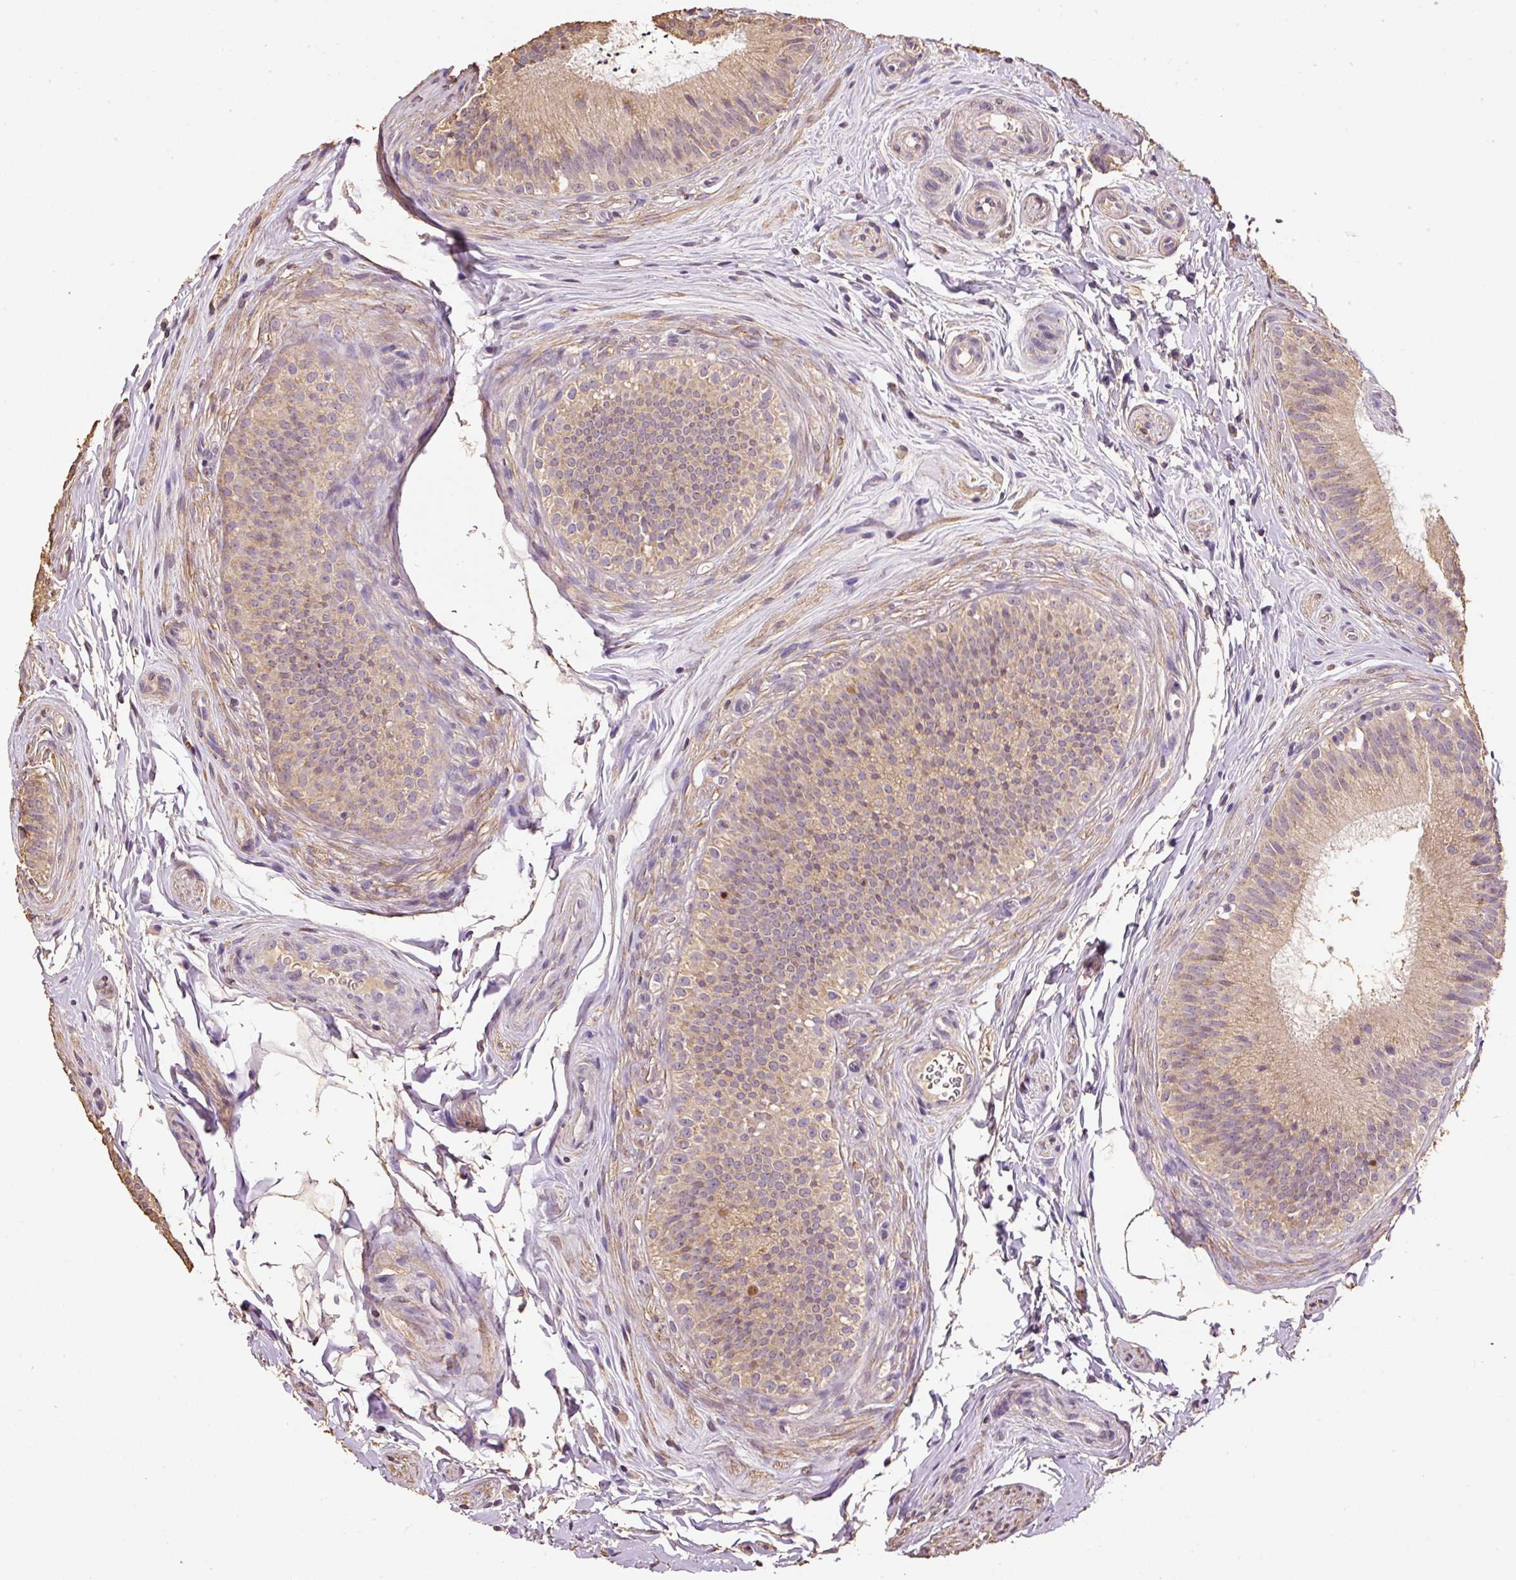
{"staining": {"intensity": "weak", "quantity": ">75%", "location": "cytoplasmic/membranous"}, "tissue": "epididymis", "cell_type": "Glandular cells", "image_type": "normal", "snomed": [{"axis": "morphology", "description": "Normal tissue, NOS"}, {"axis": "topography", "description": "Epididymis"}], "caption": "High-power microscopy captured an immunohistochemistry (IHC) photomicrograph of unremarkable epididymis, revealing weak cytoplasmic/membranous positivity in about >75% of glandular cells. (DAB (3,3'-diaminobenzidine) IHC, brown staining for protein, blue staining for nuclei).", "gene": "HERC2", "patient": {"sex": "male", "age": 24}}